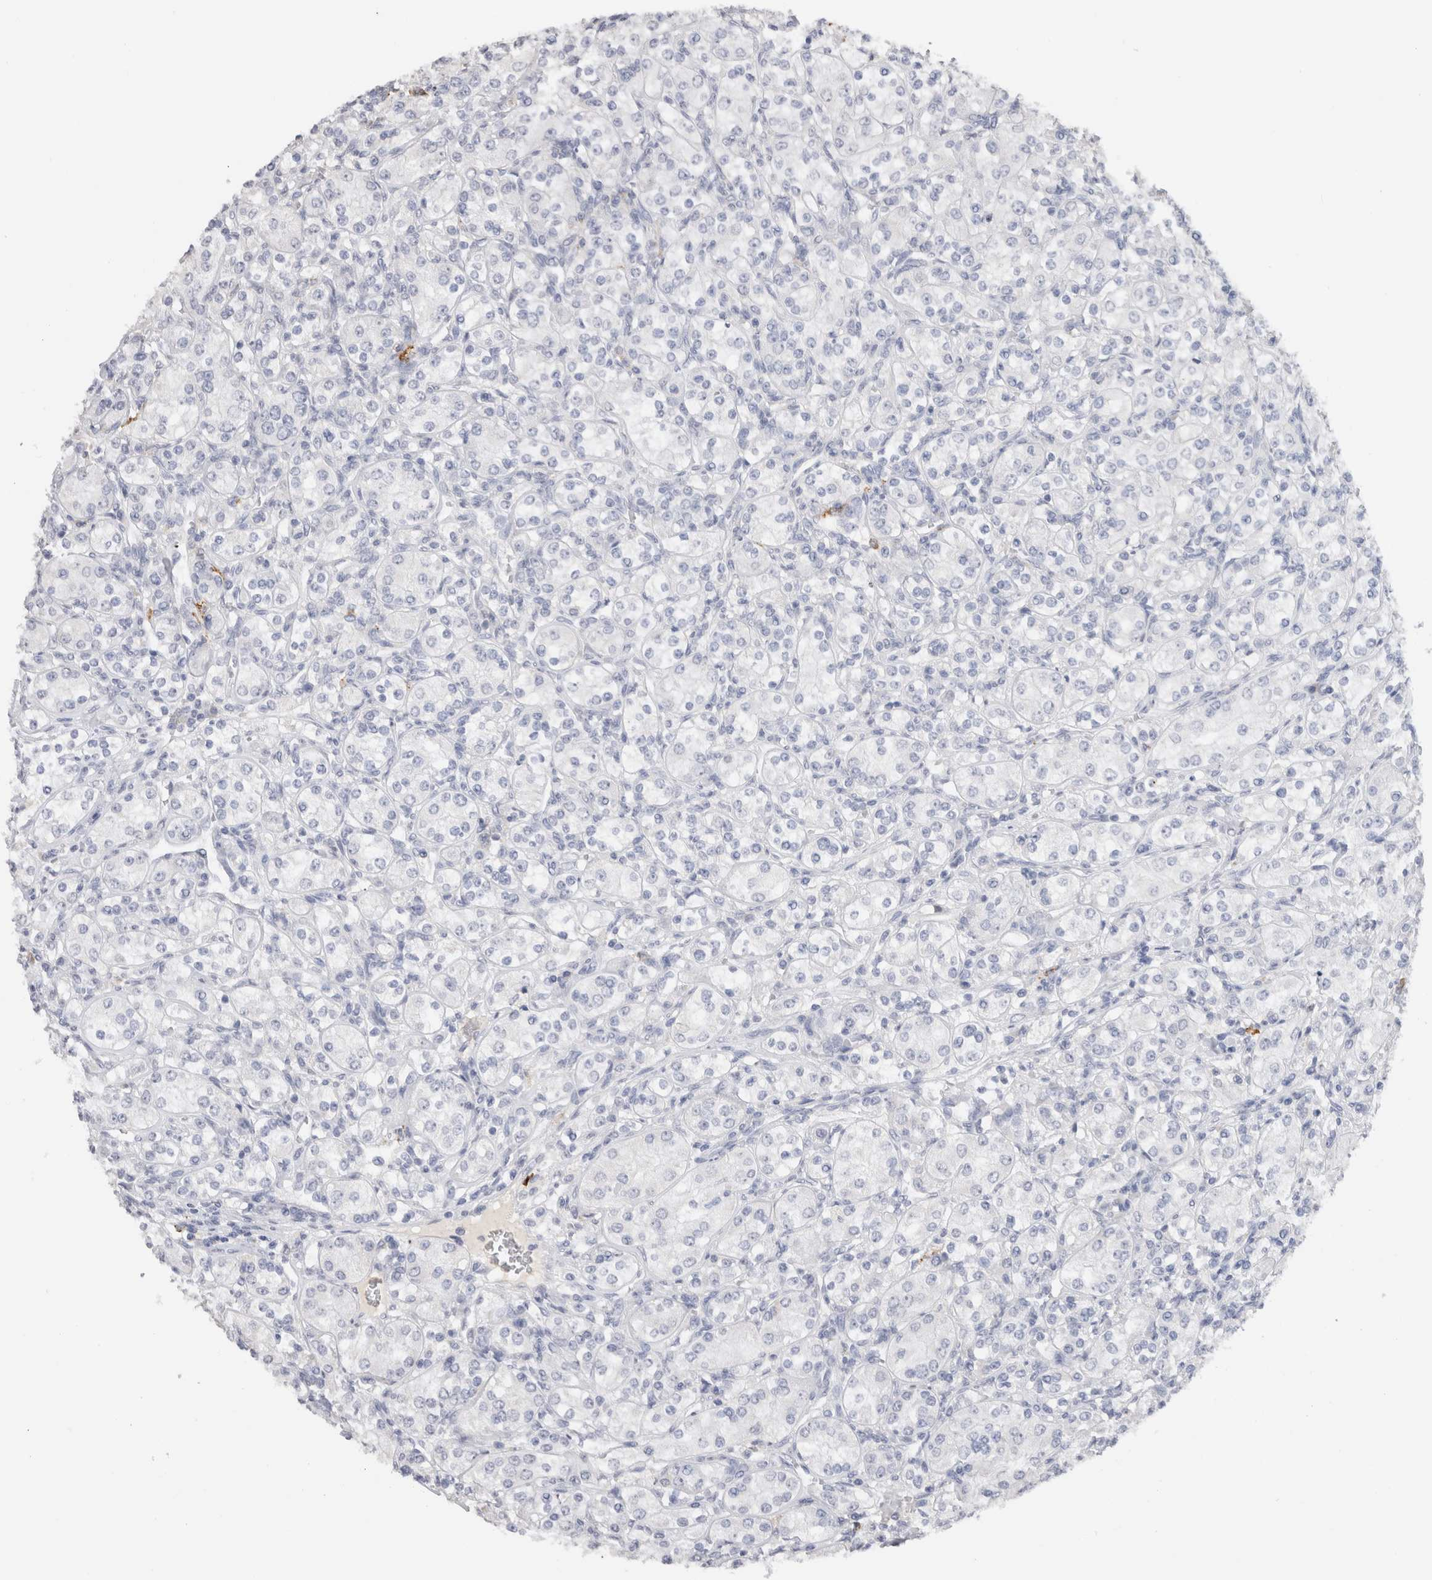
{"staining": {"intensity": "negative", "quantity": "none", "location": "none"}, "tissue": "renal cancer", "cell_type": "Tumor cells", "image_type": "cancer", "snomed": [{"axis": "morphology", "description": "Adenocarcinoma, NOS"}, {"axis": "topography", "description": "Kidney"}], "caption": "This is a histopathology image of immunohistochemistry (IHC) staining of renal cancer, which shows no positivity in tumor cells.", "gene": "LAMP3", "patient": {"sex": "male", "age": 77}}